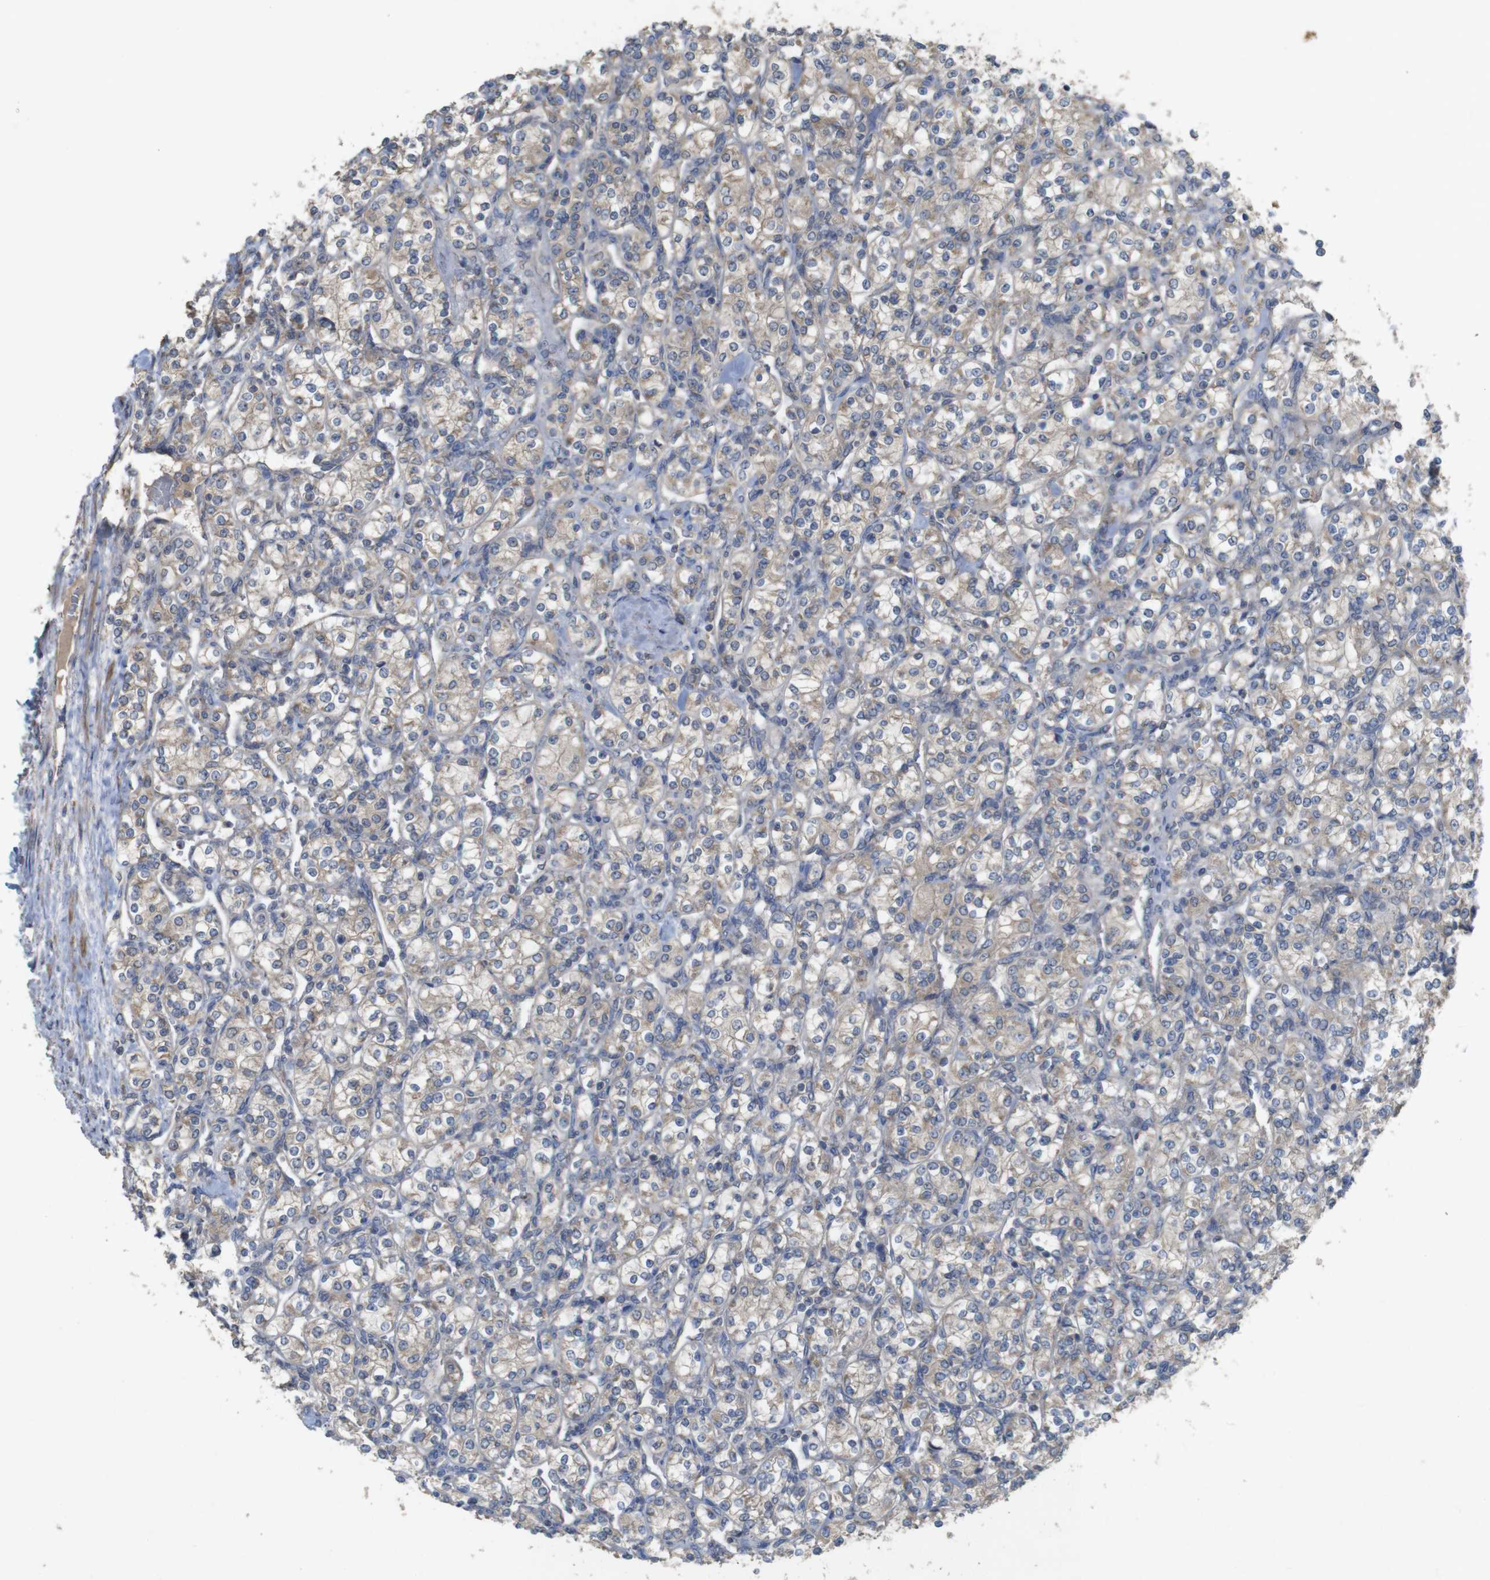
{"staining": {"intensity": "weak", "quantity": ">75%", "location": "cytoplasmic/membranous"}, "tissue": "renal cancer", "cell_type": "Tumor cells", "image_type": "cancer", "snomed": [{"axis": "morphology", "description": "Adenocarcinoma, NOS"}, {"axis": "topography", "description": "Kidney"}], "caption": "Adenocarcinoma (renal) stained with a protein marker demonstrates weak staining in tumor cells.", "gene": "KCNS3", "patient": {"sex": "male", "age": 77}}